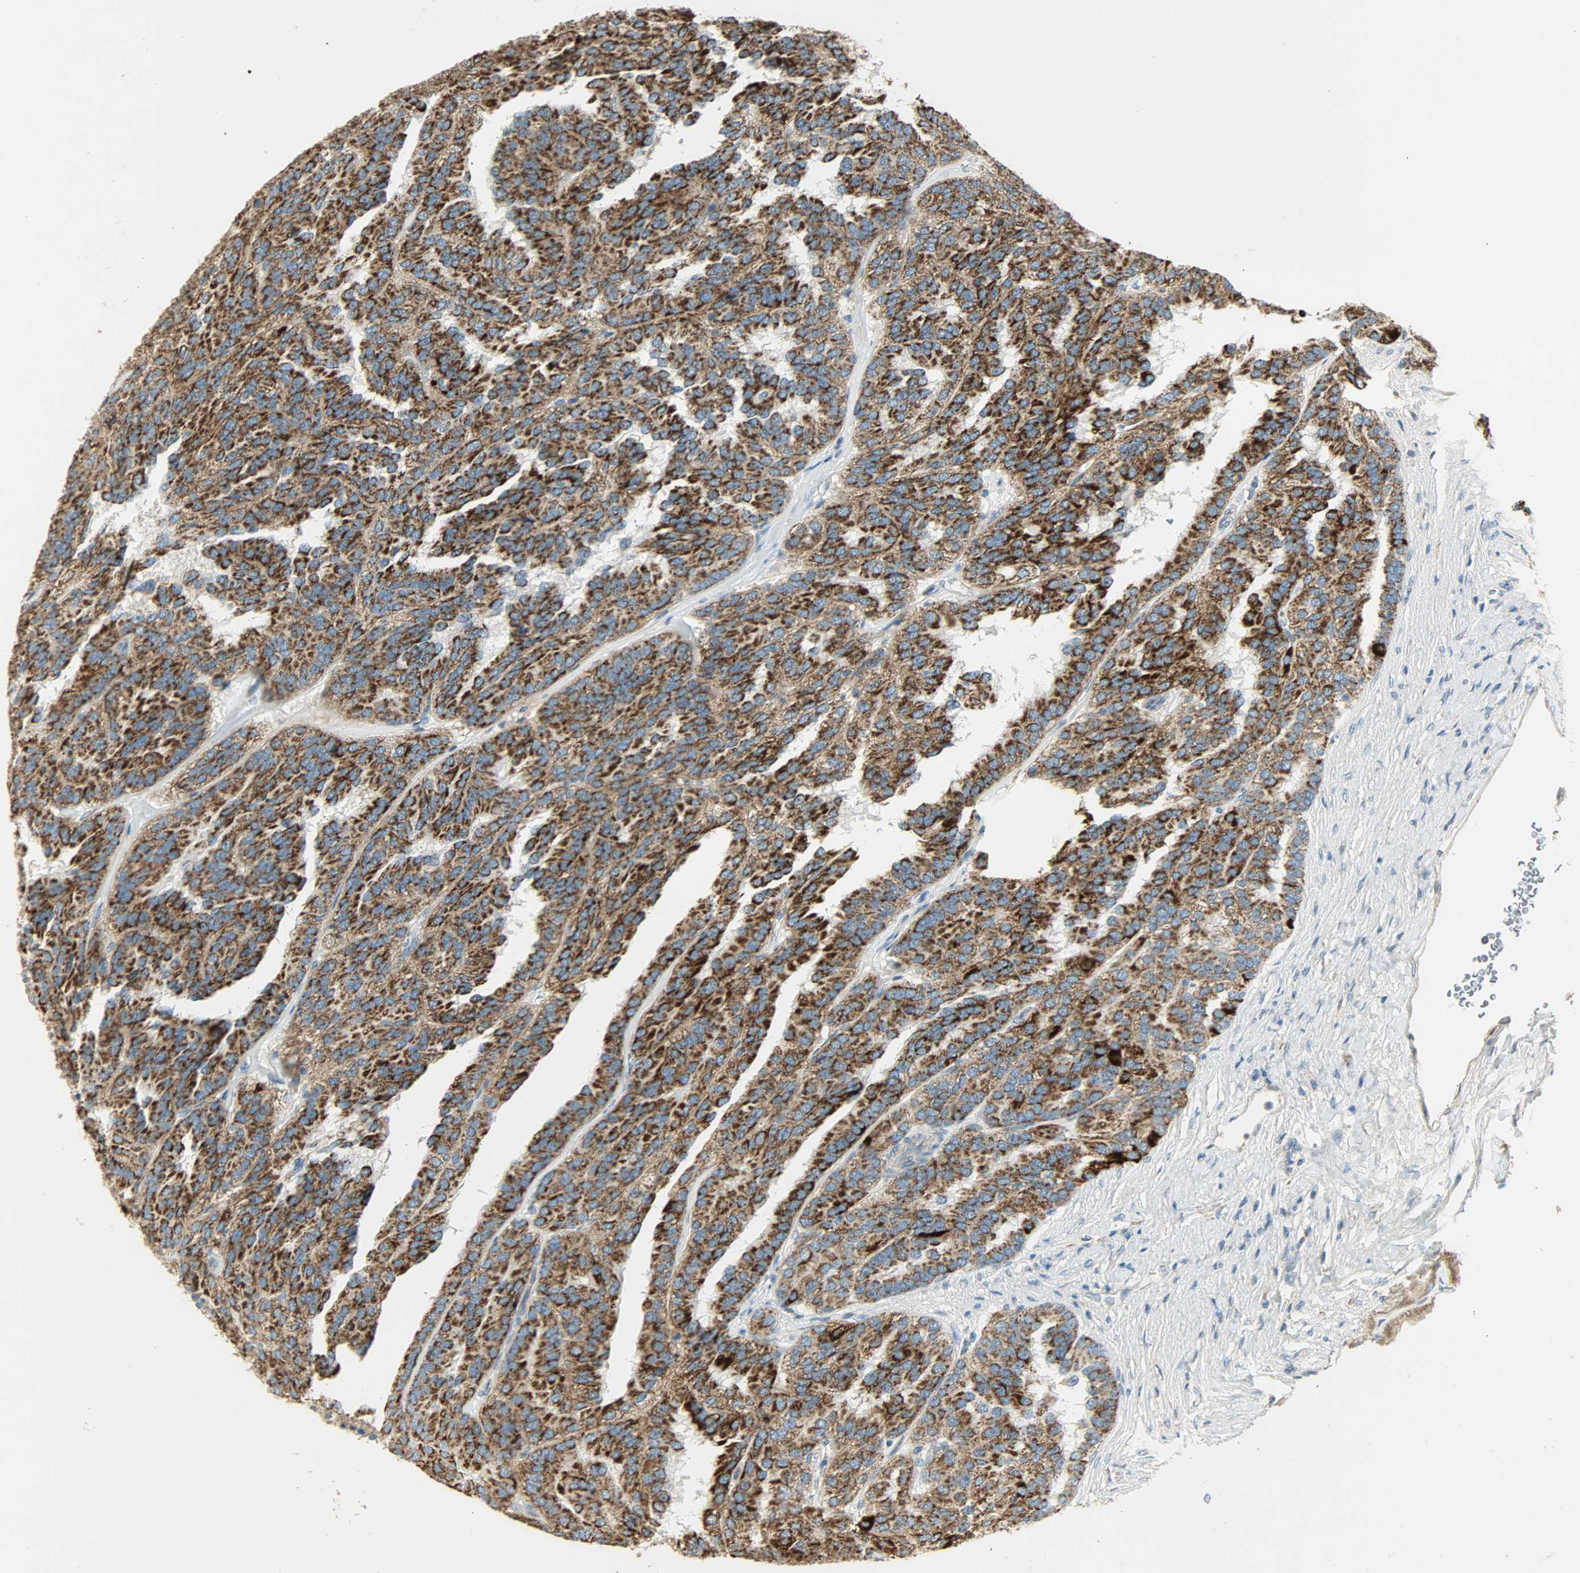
{"staining": {"intensity": "strong", "quantity": ">75%", "location": "cytoplasmic/membranous"}, "tissue": "renal cancer", "cell_type": "Tumor cells", "image_type": "cancer", "snomed": [{"axis": "morphology", "description": "Adenocarcinoma, NOS"}, {"axis": "topography", "description": "Kidney"}], "caption": "IHC histopathology image of renal cancer stained for a protein (brown), which displays high levels of strong cytoplasmic/membranous expression in about >75% of tumor cells.", "gene": "NNT", "patient": {"sex": "male", "age": 46}}